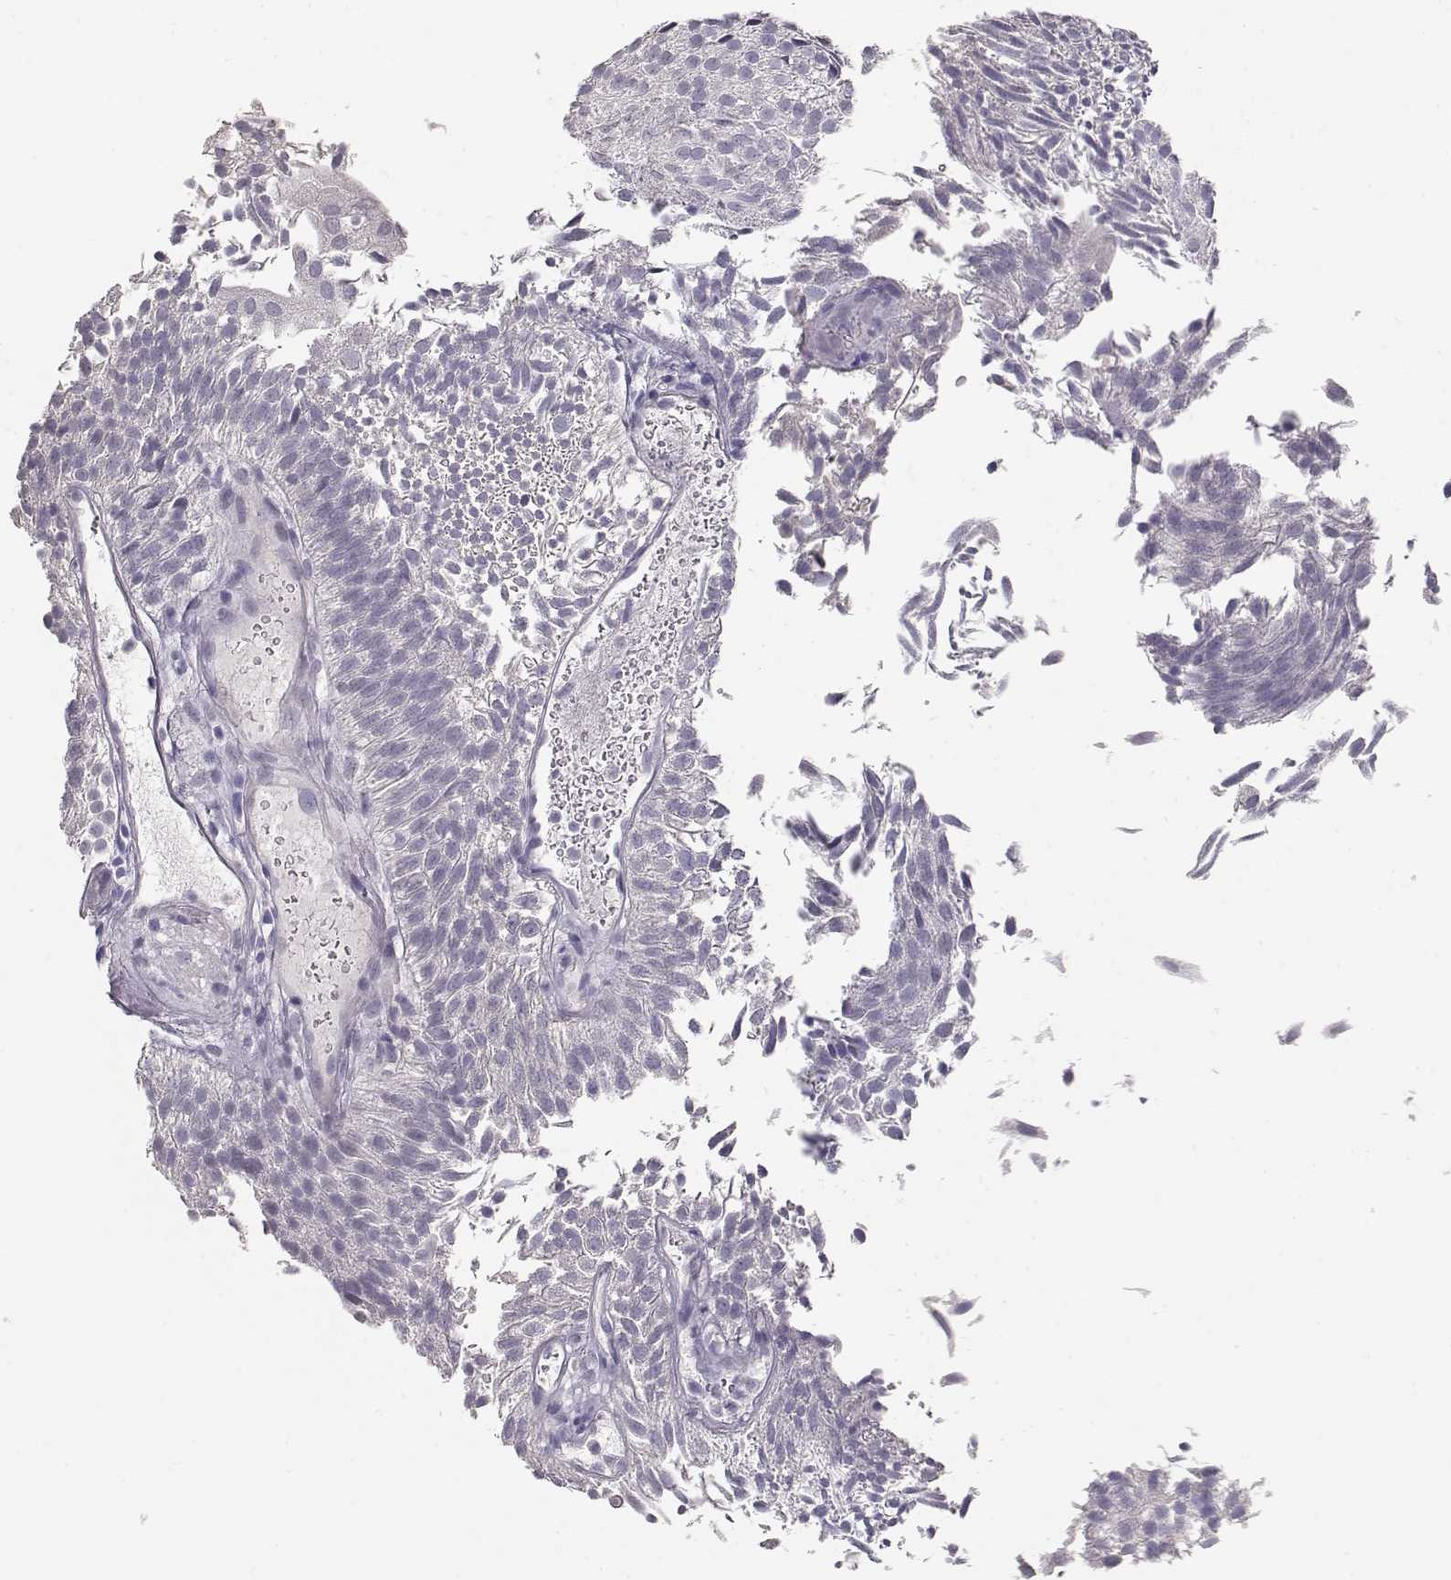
{"staining": {"intensity": "negative", "quantity": "none", "location": "none"}, "tissue": "urothelial cancer", "cell_type": "Tumor cells", "image_type": "cancer", "snomed": [{"axis": "morphology", "description": "Urothelial carcinoma, Low grade"}, {"axis": "topography", "description": "Urinary bladder"}], "caption": "The image displays no significant positivity in tumor cells of urothelial carcinoma (low-grade).", "gene": "MAGEC1", "patient": {"sex": "male", "age": 52}}